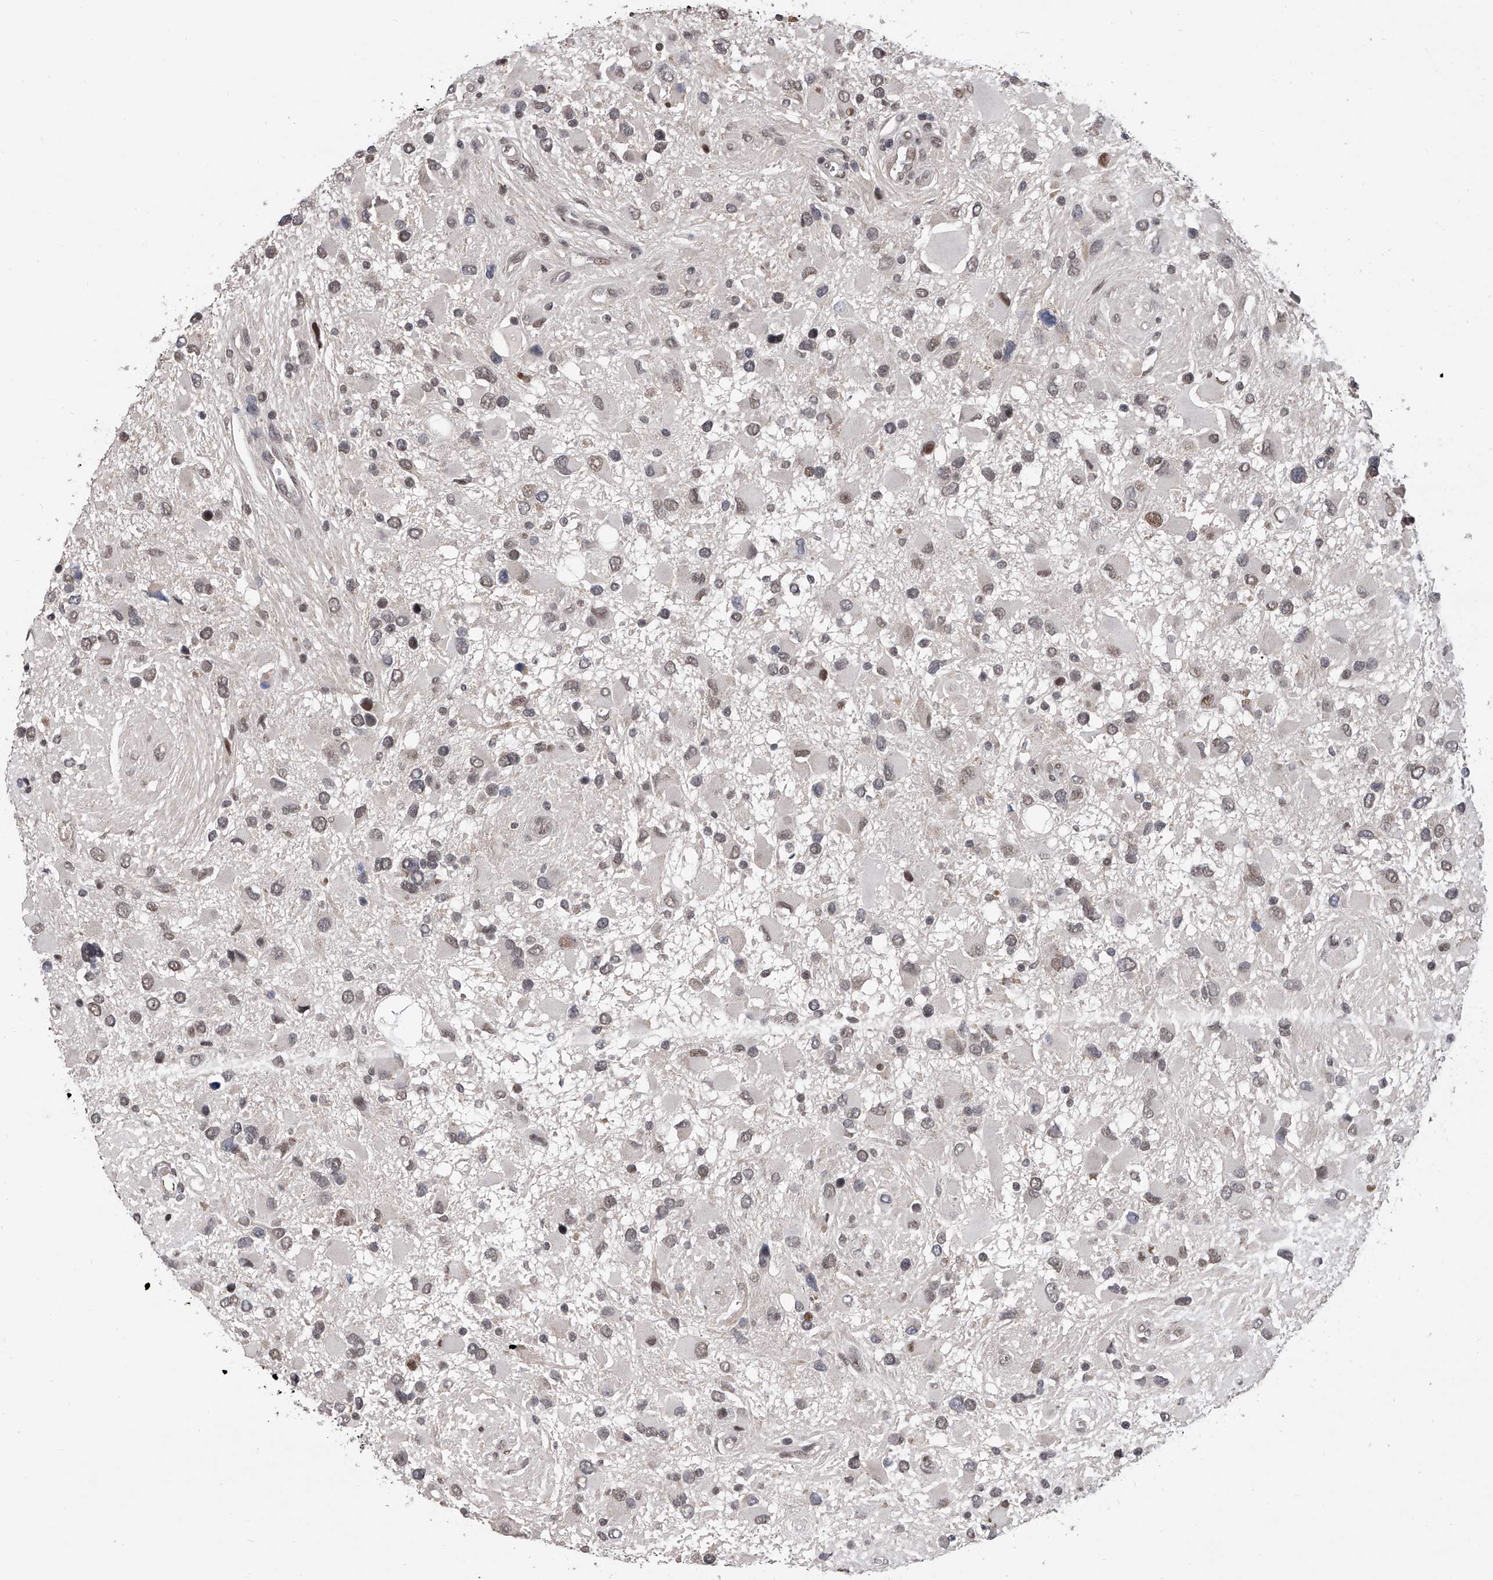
{"staining": {"intensity": "negative", "quantity": "none", "location": "none"}, "tissue": "glioma", "cell_type": "Tumor cells", "image_type": "cancer", "snomed": [{"axis": "morphology", "description": "Glioma, malignant, High grade"}, {"axis": "topography", "description": "Brain"}], "caption": "Glioma was stained to show a protein in brown. There is no significant expression in tumor cells. Brightfield microscopy of immunohistochemistry stained with DAB (brown) and hematoxylin (blue), captured at high magnification.", "gene": "ZNF426", "patient": {"sex": "male", "age": 53}}